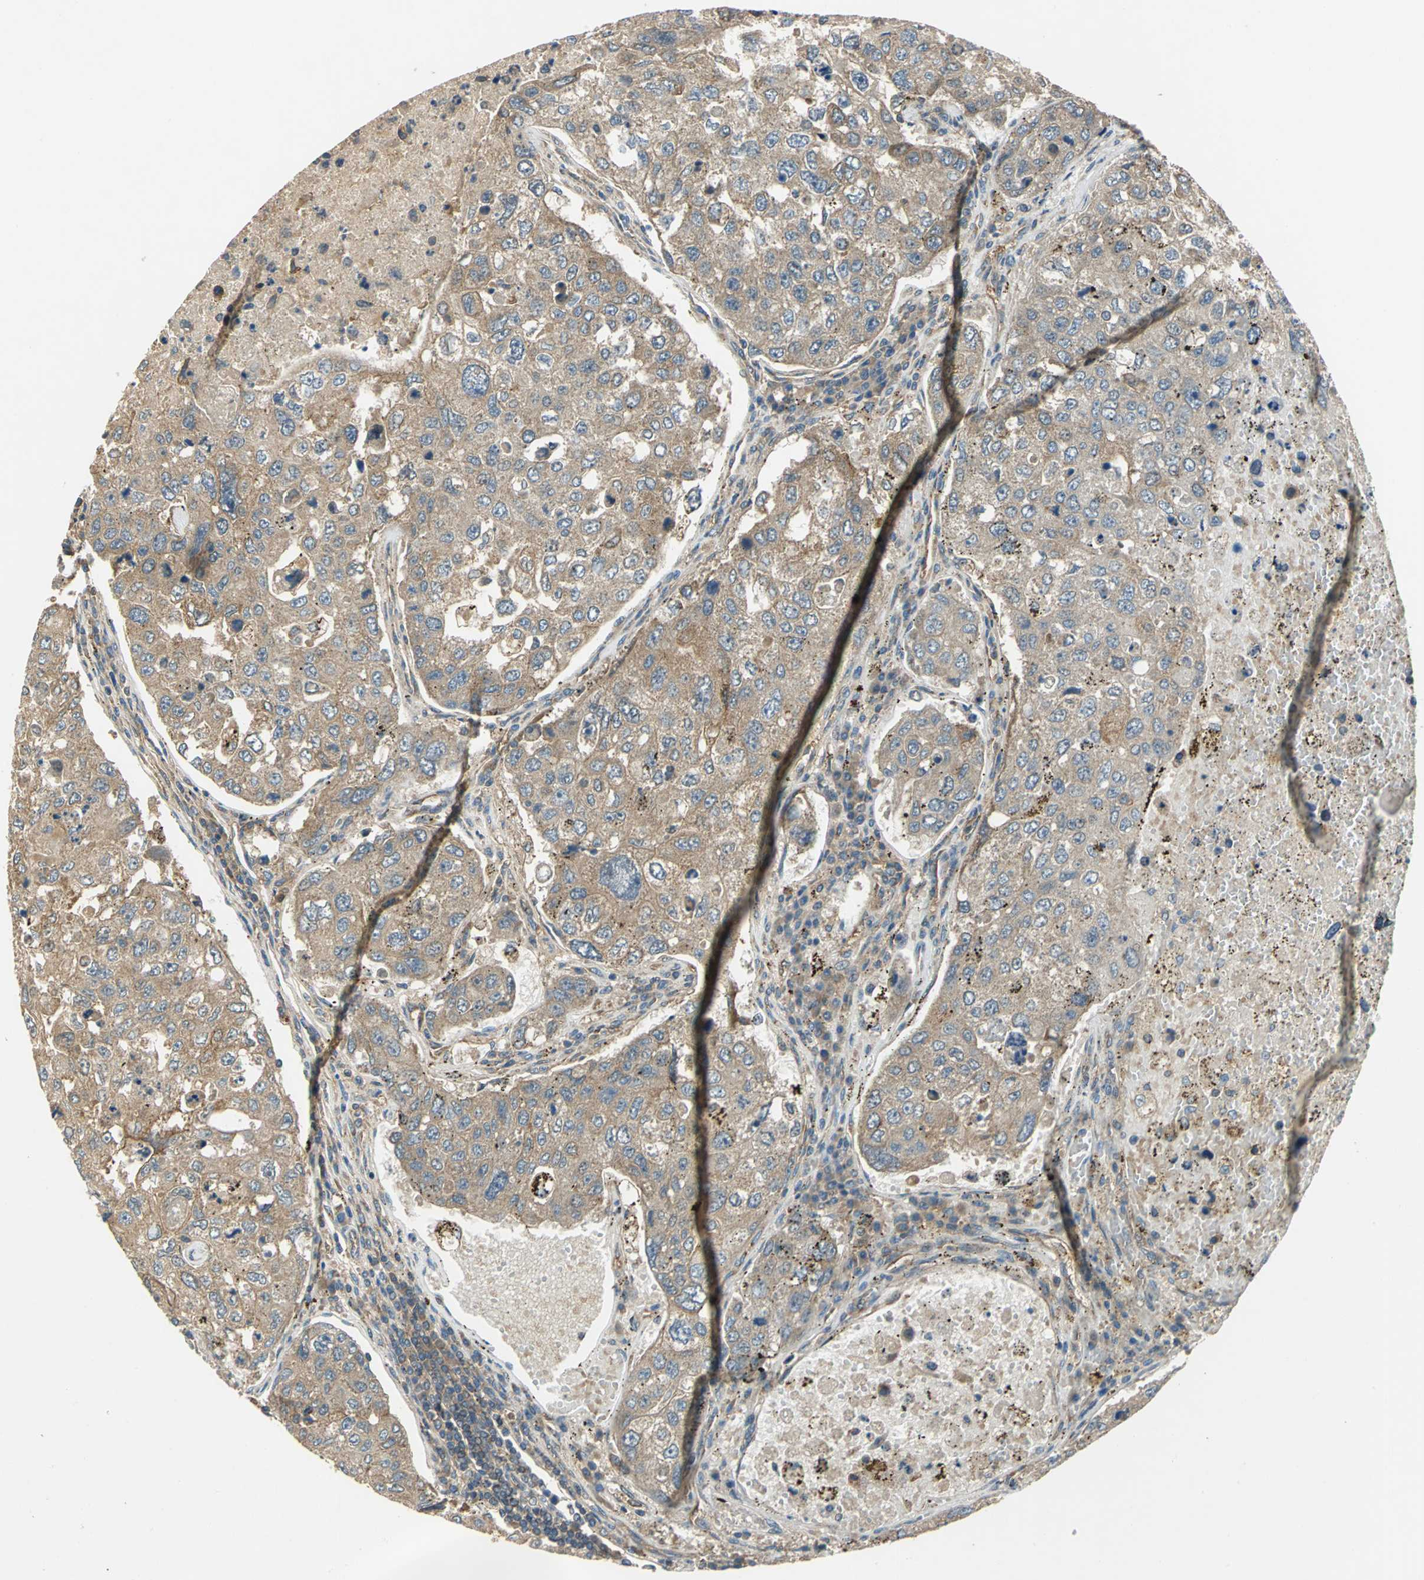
{"staining": {"intensity": "weak", "quantity": ">75%", "location": "cytoplasmic/membranous"}, "tissue": "urothelial cancer", "cell_type": "Tumor cells", "image_type": "cancer", "snomed": [{"axis": "morphology", "description": "Urothelial carcinoma, High grade"}, {"axis": "topography", "description": "Lymph node"}, {"axis": "topography", "description": "Urinary bladder"}], "caption": "An image of high-grade urothelial carcinoma stained for a protein displays weak cytoplasmic/membranous brown staining in tumor cells.", "gene": "EMCN", "patient": {"sex": "male", "age": 51}}